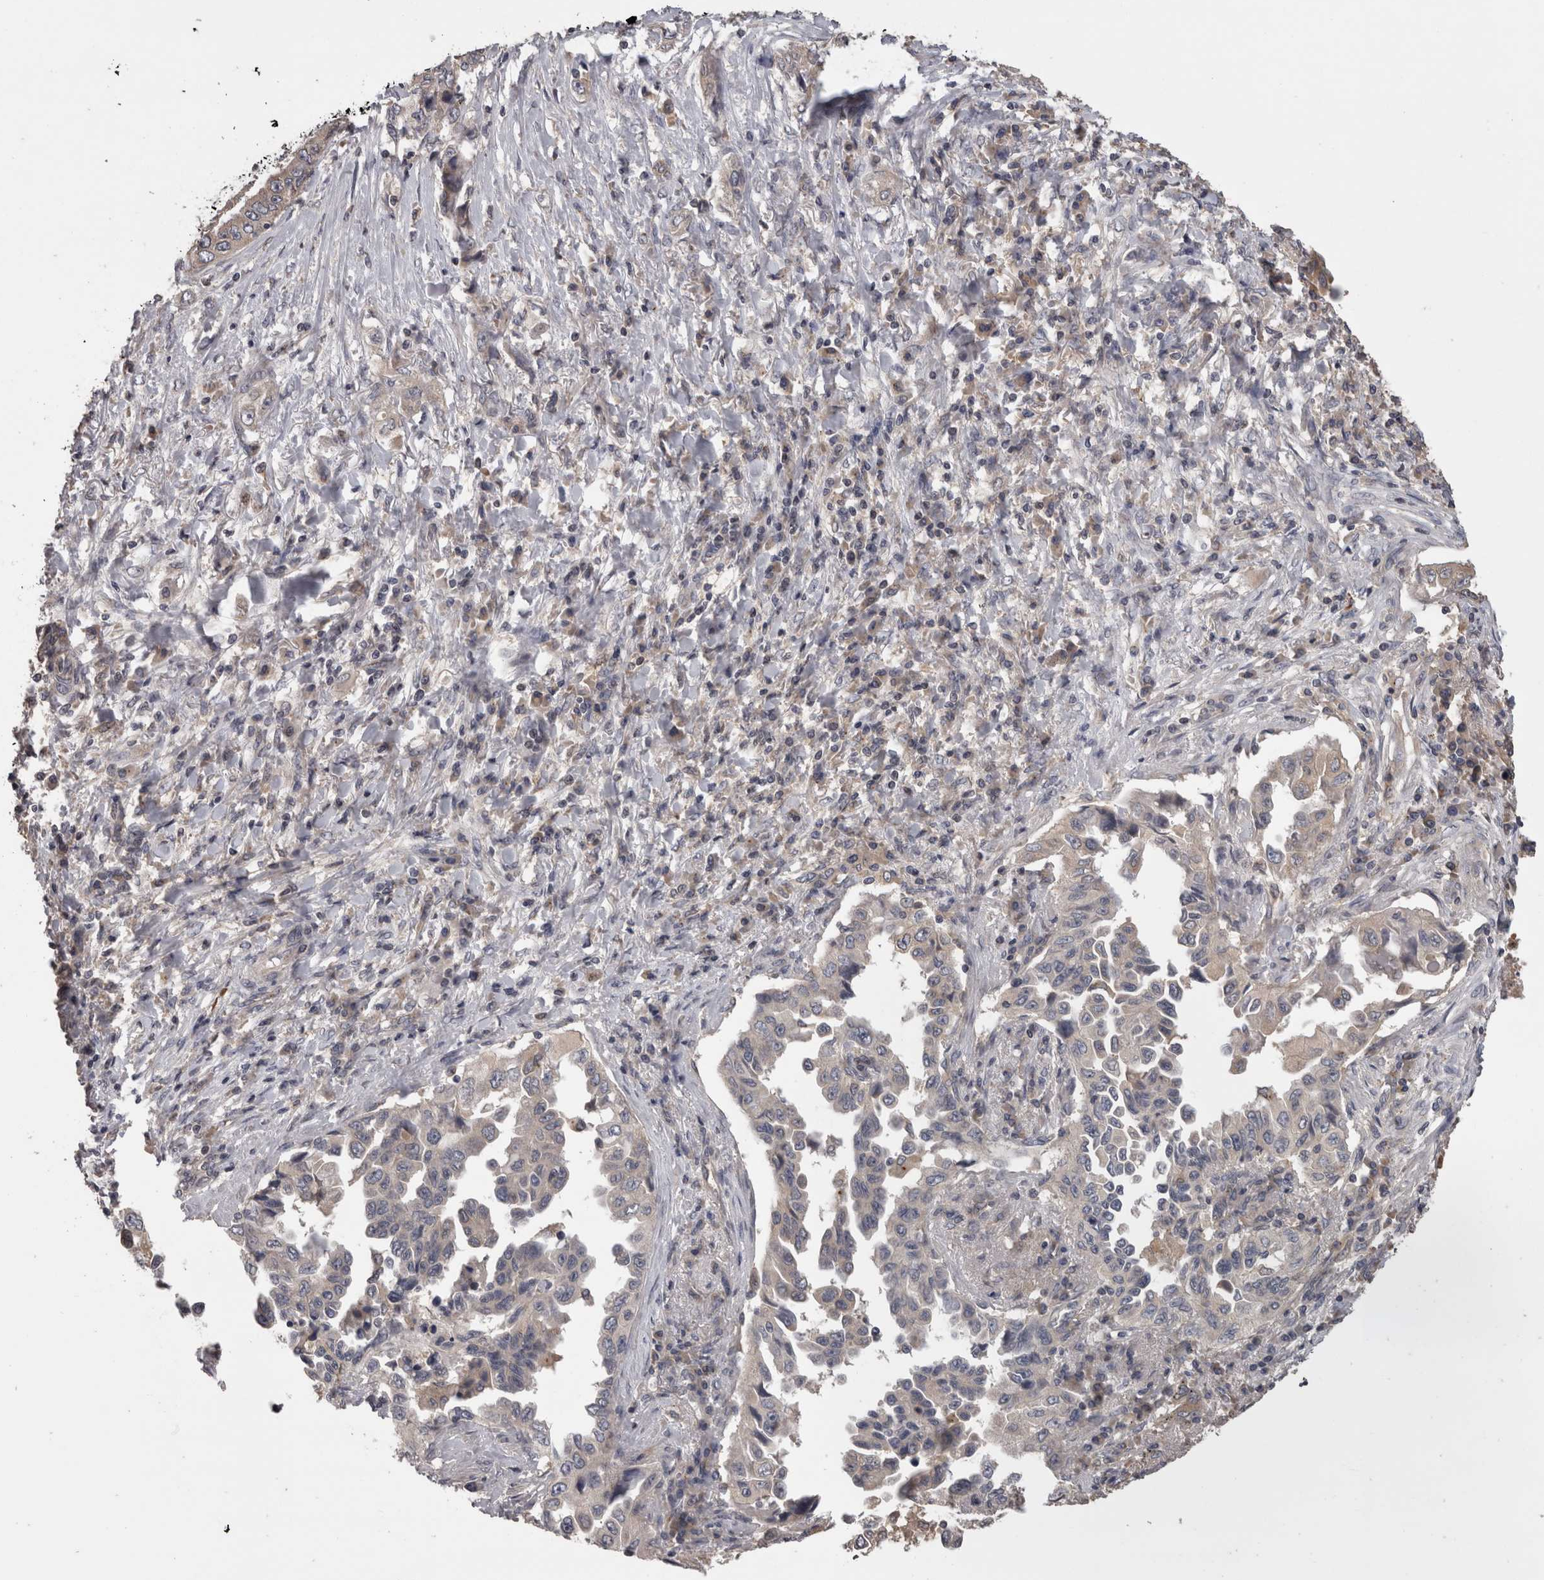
{"staining": {"intensity": "negative", "quantity": "none", "location": "none"}, "tissue": "lung cancer", "cell_type": "Tumor cells", "image_type": "cancer", "snomed": [{"axis": "morphology", "description": "Adenocarcinoma, NOS"}, {"axis": "topography", "description": "Lung"}], "caption": "This is a photomicrograph of IHC staining of lung adenocarcinoma, which shows no positivity in tumor cells.", "gene": "PCM1", "patient": {"sex": "female", "age": 51}}